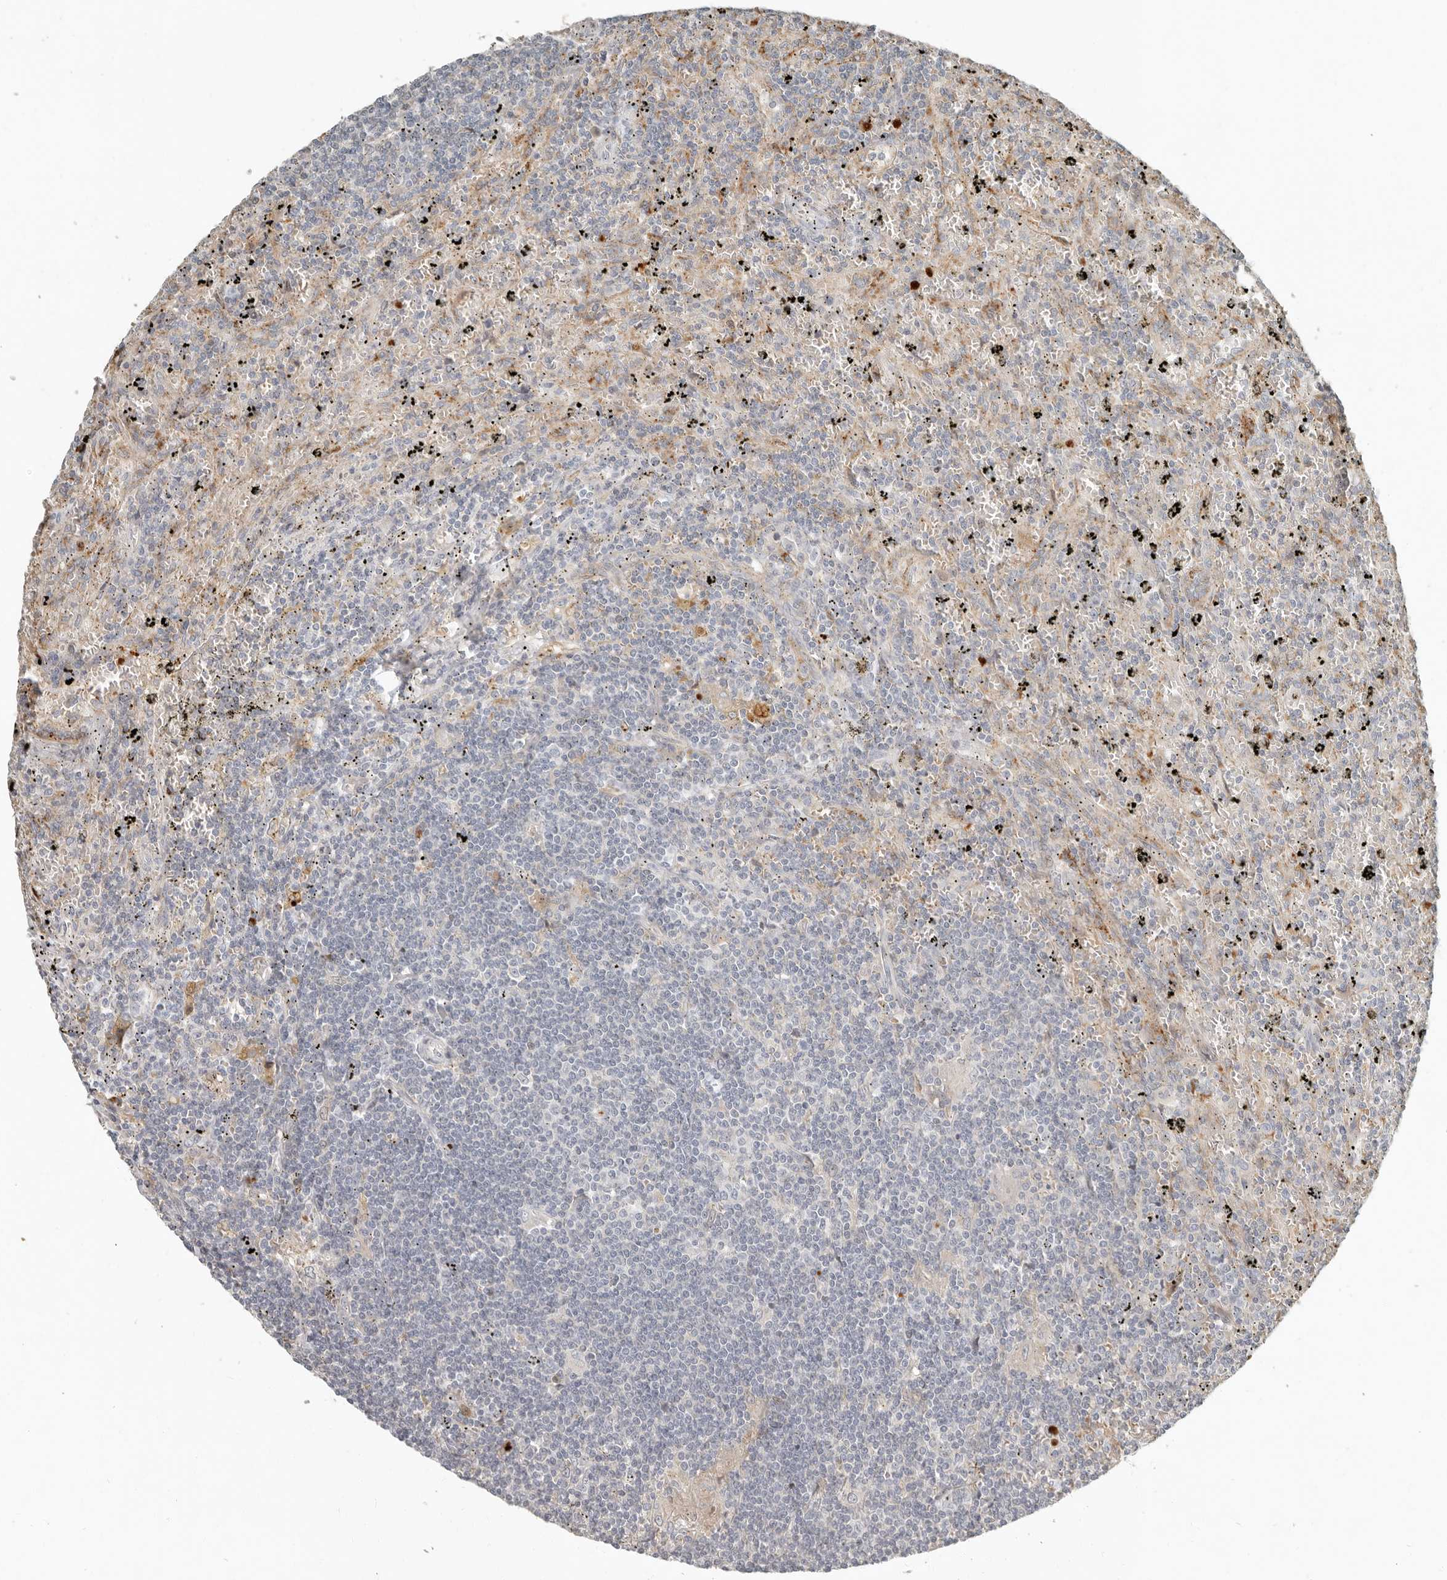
{"staining": {"intensity": "negative", "quantity": "none", "location": "none"}, "tissue": "lymphoma", "cell_type": "Tumor cells", "image_type": "cancer", "snomed": [{"axis": "morphology", "description": "Malignant lymphoma, non-Hodgkin's type, Low grade"}, {"axis": "topography", "description": "Spleen"}], "caption": "Histopathology image shows no protein positivity in tumor cells of malignant lymphoma, non-Hodgkin's type (low-grade) tissue. (DAB (3,3'-diaminobenzidine) immunohistochemistry (IHC), high magnification).", "gene": "KLHL38", "patient": {"sex": "male", "age": 76}}